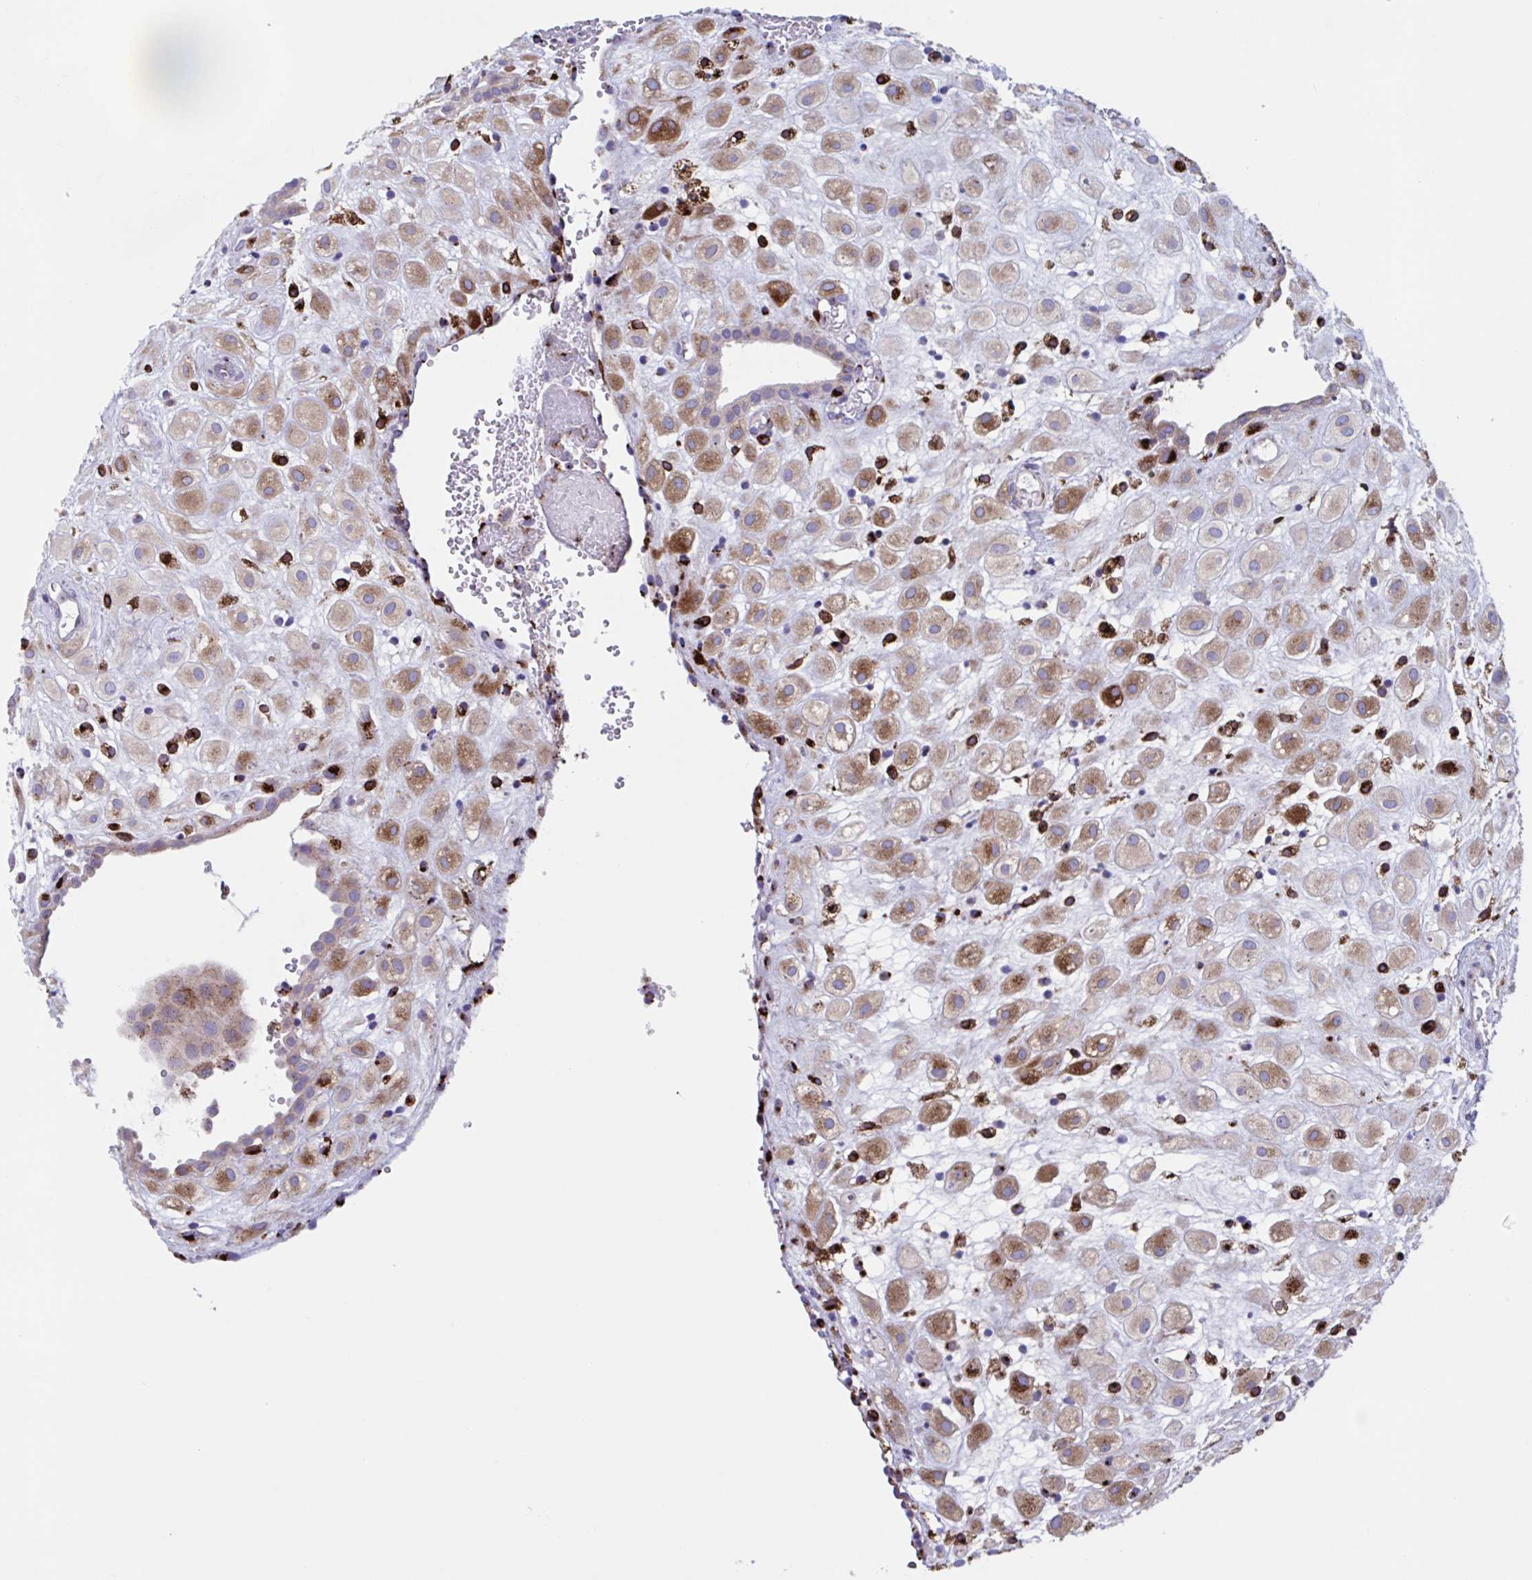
{"staining": {"intensity": "moderate", "quantity": ">75%", "location": "cytoplasmic/membranous"}, "tissue": "placenta", "cell_type": "Decidual cells", "image_type": "normal", "snomed": [{"axis": "morphology", "description": "Normal tissue, NOS"}, {"axis": "topography", "description": "Placenta"}], "caption": "Immunohistochemistry image of unremarkable placenta: placenta stained using immunohistochemistry exhibits medium levels of moderate protein expression localized specifically in the cytoplasmic/membranous of decidual cells, appearing as a cytoplasmic/membranous brown color.", "gene": "RFK", "patient": {"sex": "female", "age": 24}}